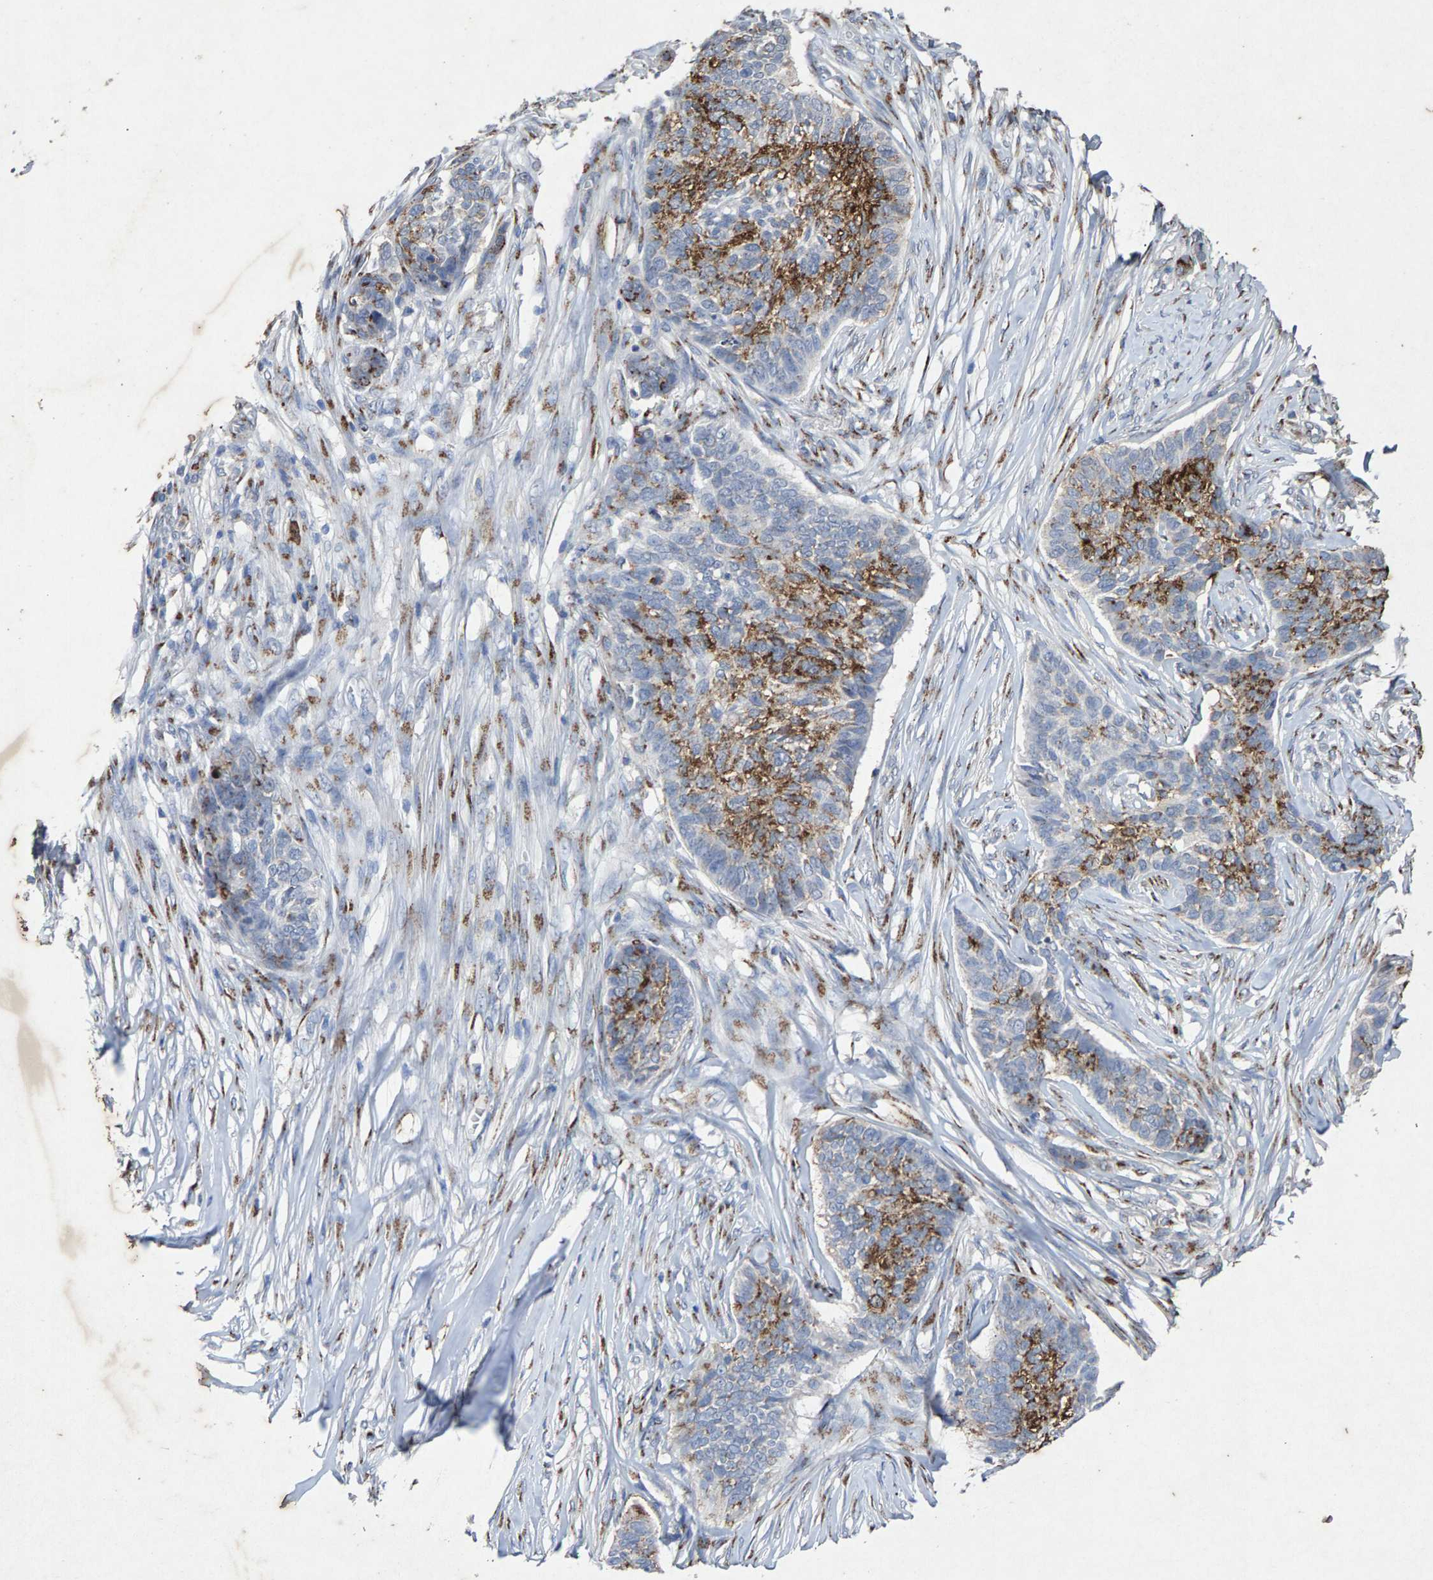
{"staining": {"intensity": "moderate", "quantity": "25%-75%", "location": "cytoplasmic/membranous"}, "tissue": "skin cancer", "cell_type": "Tumor cells", "image_type": "cancer", "snomed": [{"axis": "morphology", "description": "Basal cell carcinoma"}, {"axis": "topography", "description": "Skin"}], "caption": "Immunohistochemical staining of basal cell carcinoma (skin) reveals medium levels of moderate cytoplasmic/membranous staining in about 25%-75% of tumor cells.", "gene": "MAN2A1", "patient": {"sex": "male", "age": 85}}